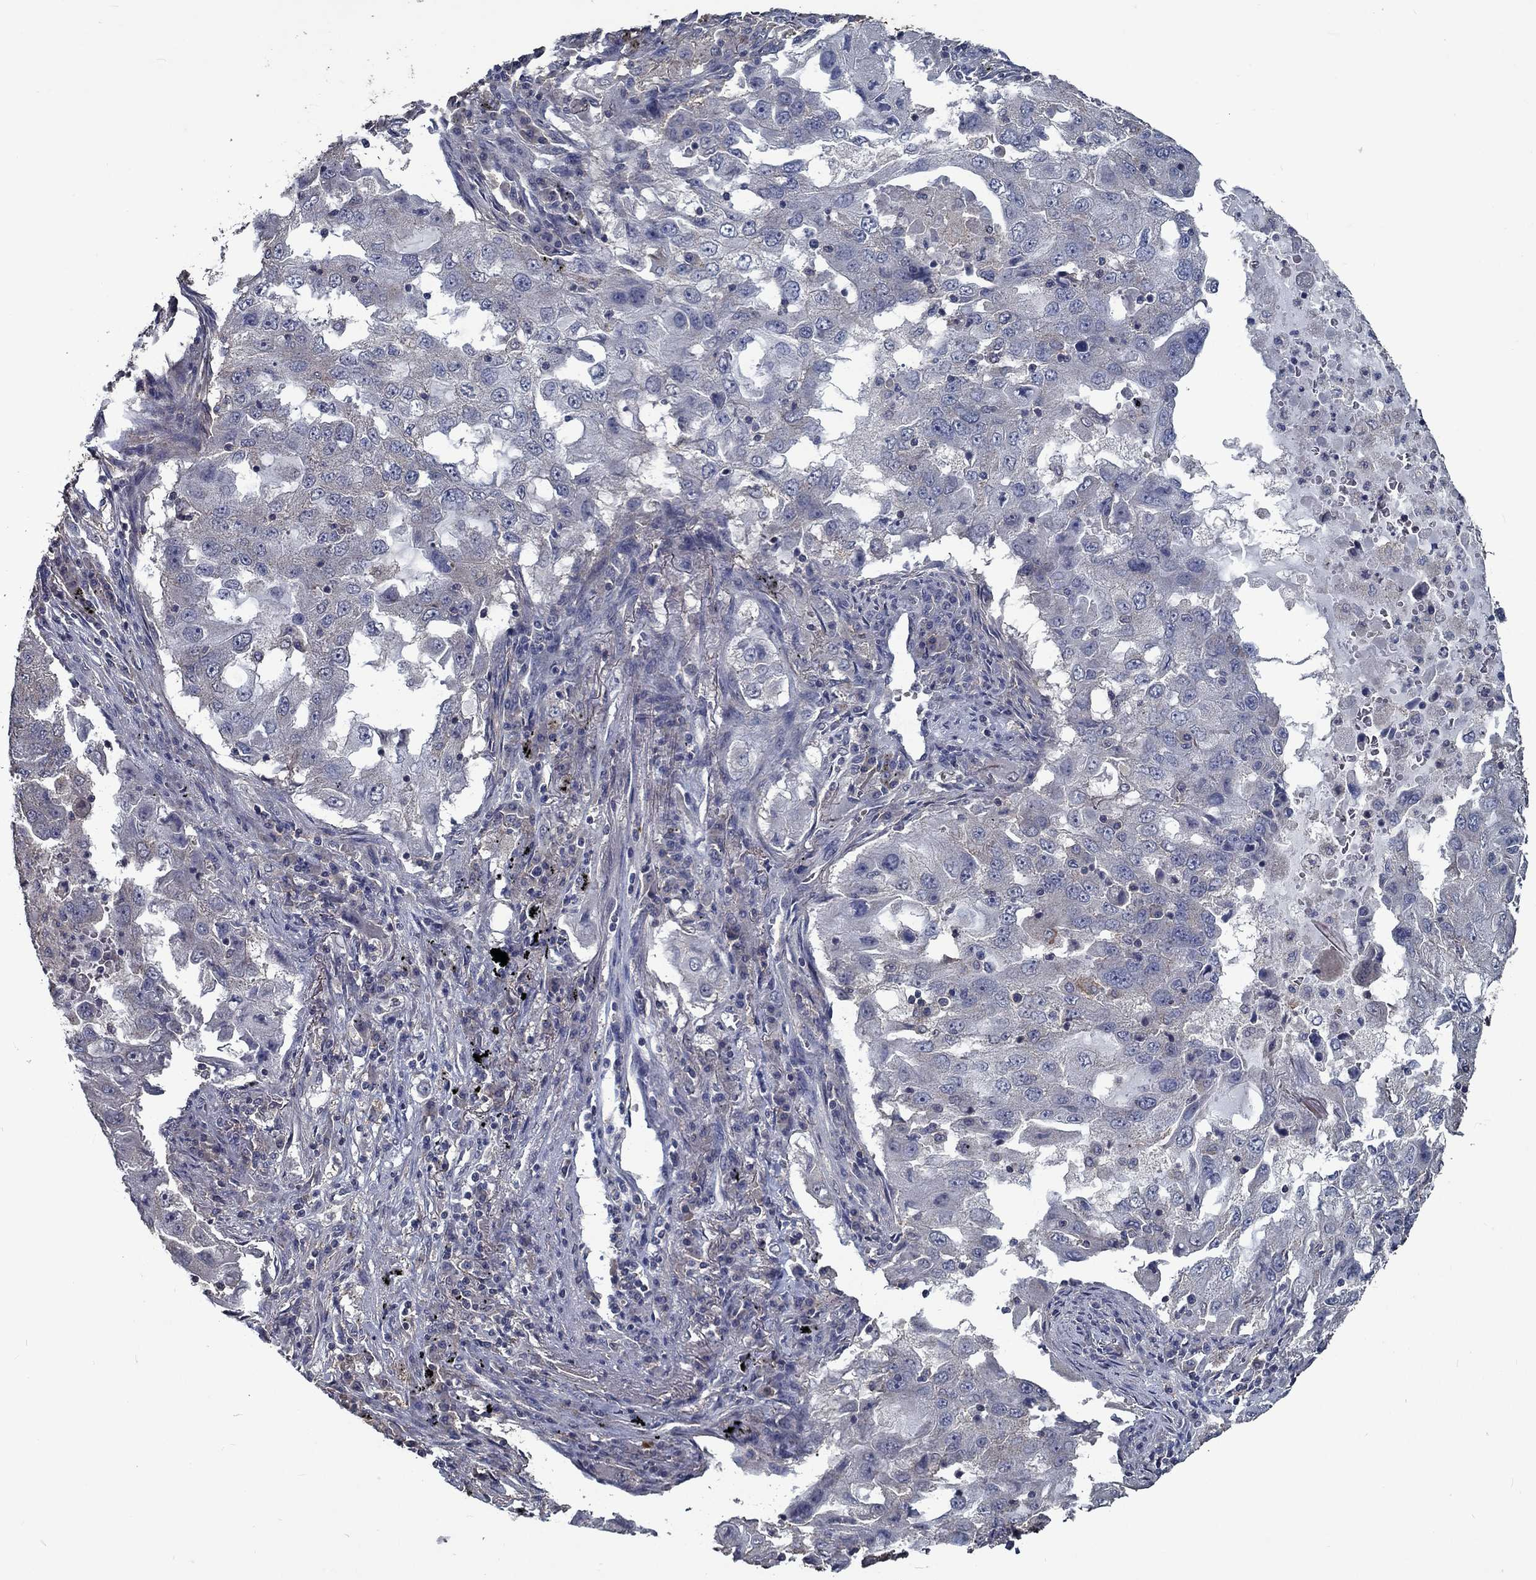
{"staining": {"intensity": "negative", "quantity": "none", "location": "none"}, "tissue": "lung cancer", "cell_type": "Tumor cells", "image_type": "cancer", "snomed": [{"axis": "morphology", "description": "Adenocarcinoma, NOS"}, {"axis": "topography", "description": "Lung"}], "caption": "Human adenocarcinoma (lung) stained for a protein using immunohistochemistry (IHC) demonstrates no positivity in tumor cells.", "gene": "SLC44A1", "patient": {"sex": "female", "age": 61}}